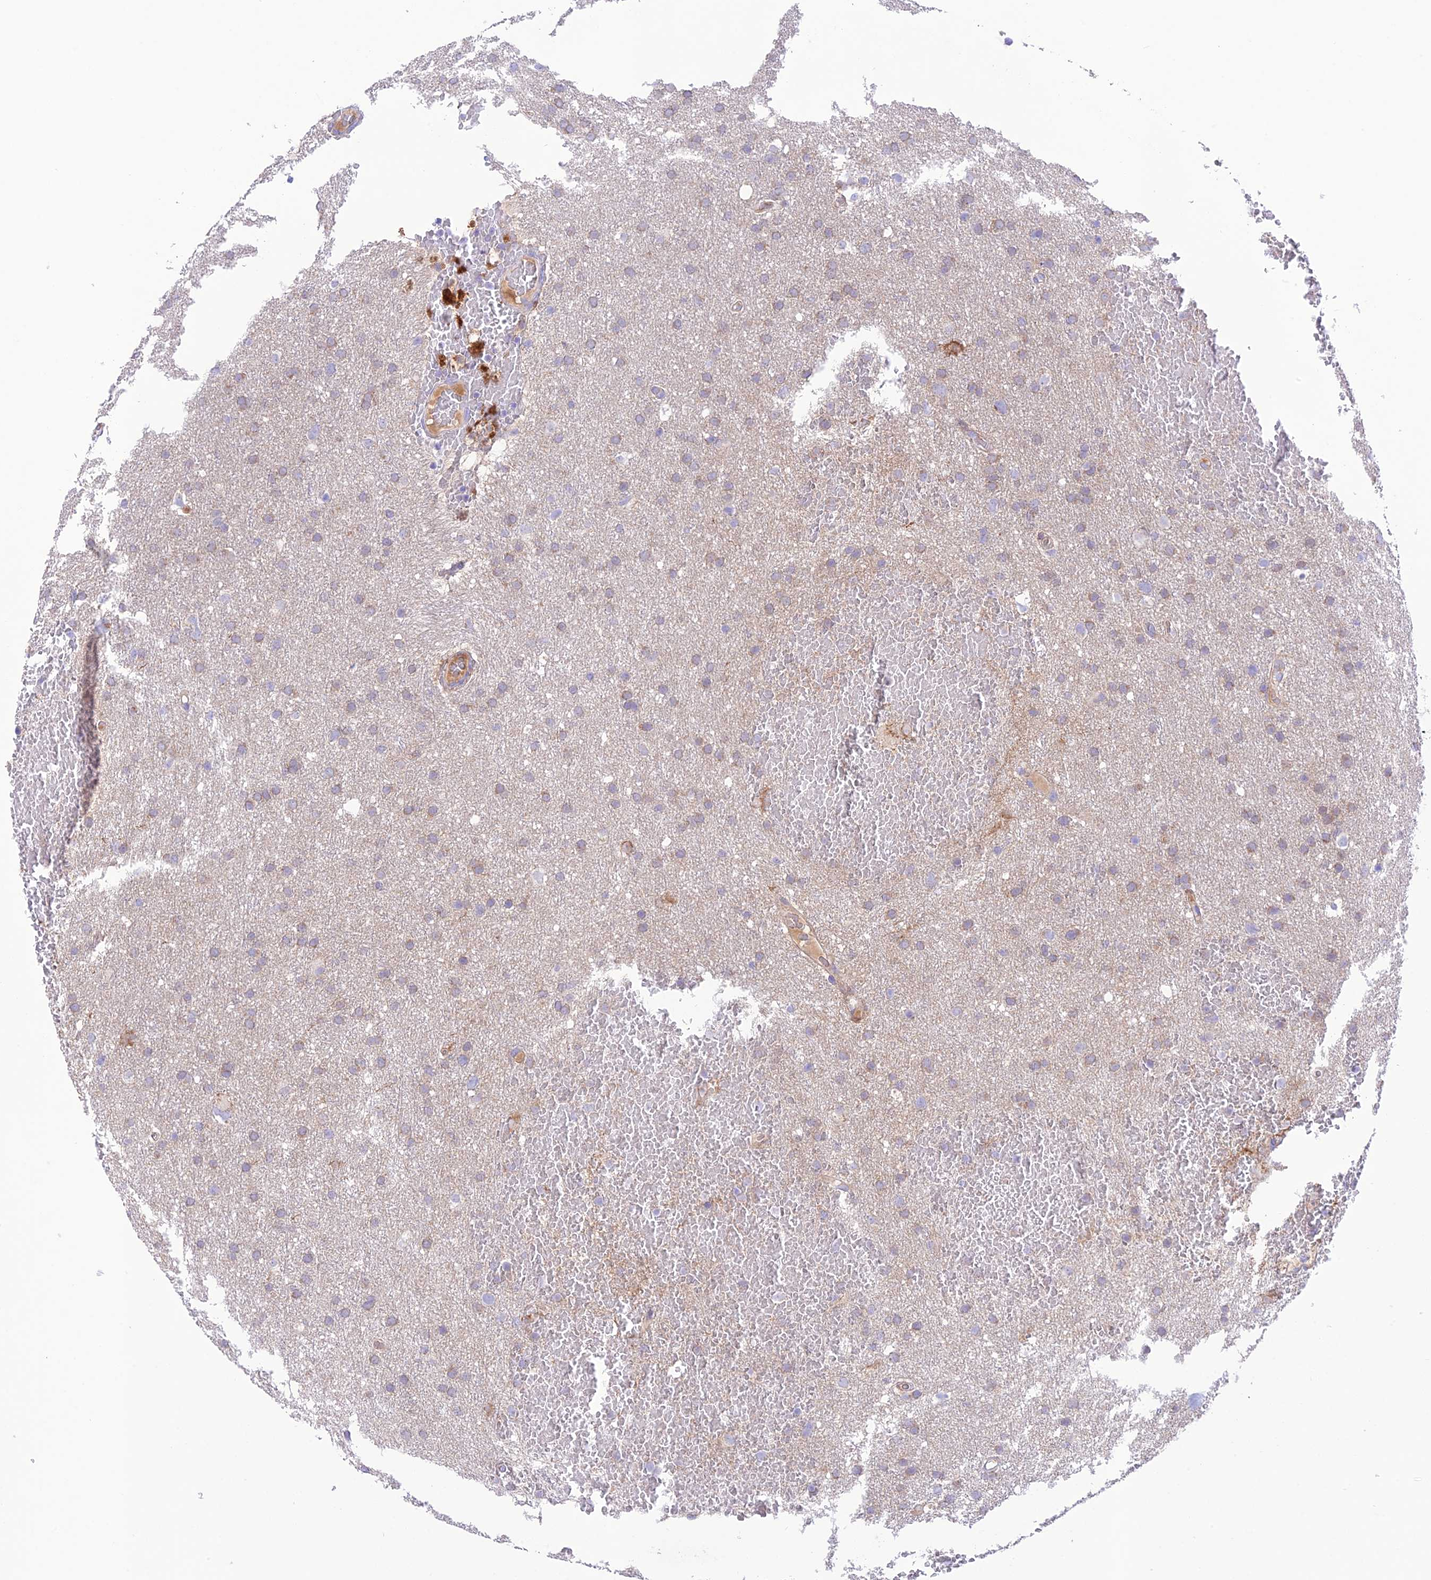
{"staining": {"intensity": "weak", "quantity": "25%-75%", "location": "cytoplasmic/membranous"}, "tissue": "glioma", "cell_type": "Tumor cells", "image_type": "cancer", "snomed": [{"axis": "morphology", "description": "Glioma, malignant, High grade"}, {"axis": "topography", "description": "Cerebral cortex"}], "caption": "A micrograph showing weak cytoplasmic/membranous expression in about 25%-75% of tumor cells in glioma, as visualized by brown immunohistochemical staining.", "gene": "UAP1L1", "patient": {"sex": "female", "age": 36}}